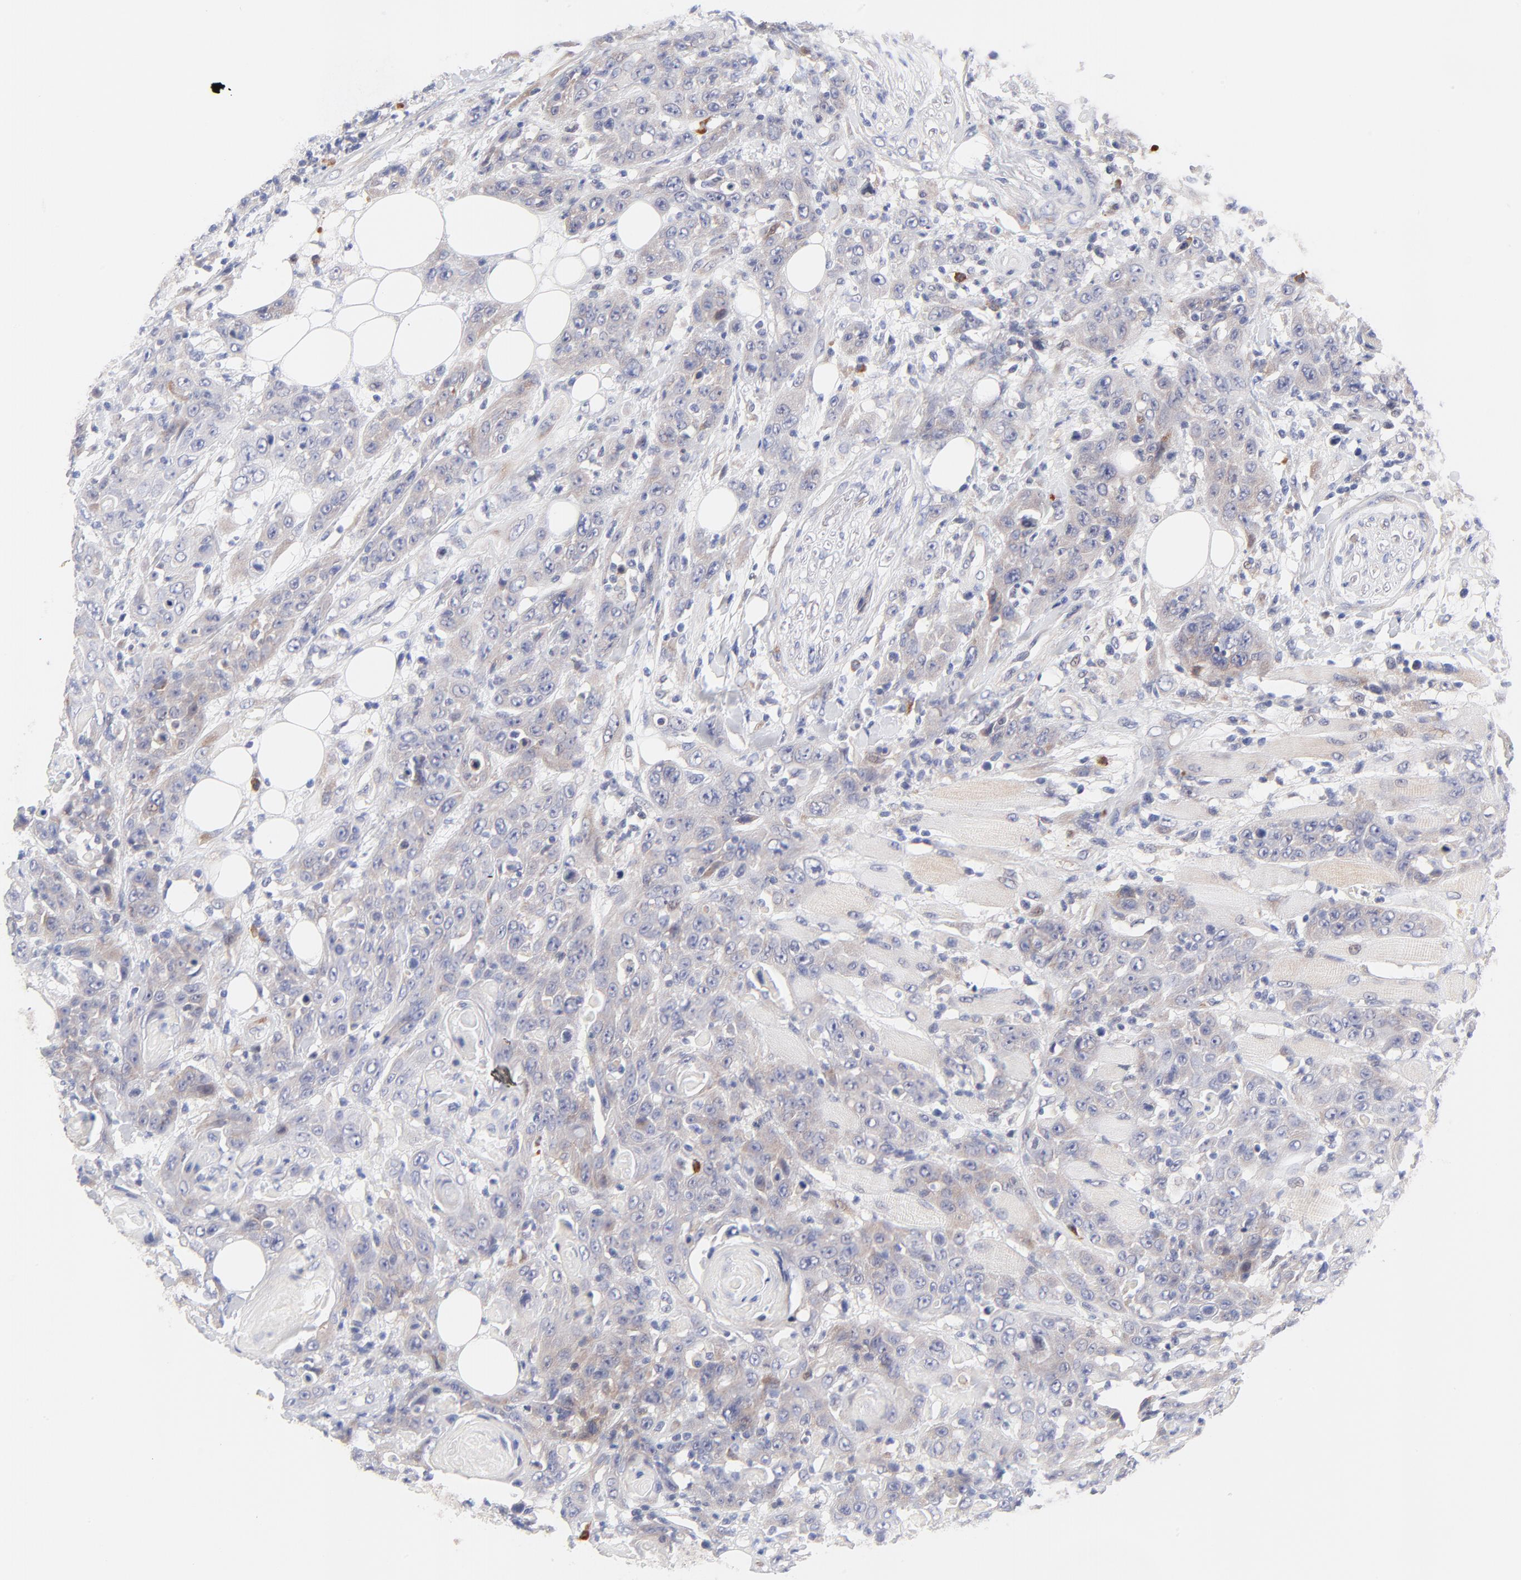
{"staining": {"intensity": "weak", "quantity": "25%-75%", "location": "cytoplasmic/membranous"}, "tissue": "head and neck cancer", "cell_type": "Tumor cells", "image_type": "cancer", "snomed": [{"axis": "morphology", "description": "Squamous cell carcinoma, NOS"}, {"axis": "topography", "description": "Head-Neck"}], "caption": "Brown immunohistochemical staining in squamous cell carcinoma (head and neck) exhibits weak cytoplasmic/membranous expression in about 25%-75% of tumor cells.", "gene": "AFF2", "patient": {"sex": "female", "age": 84}}